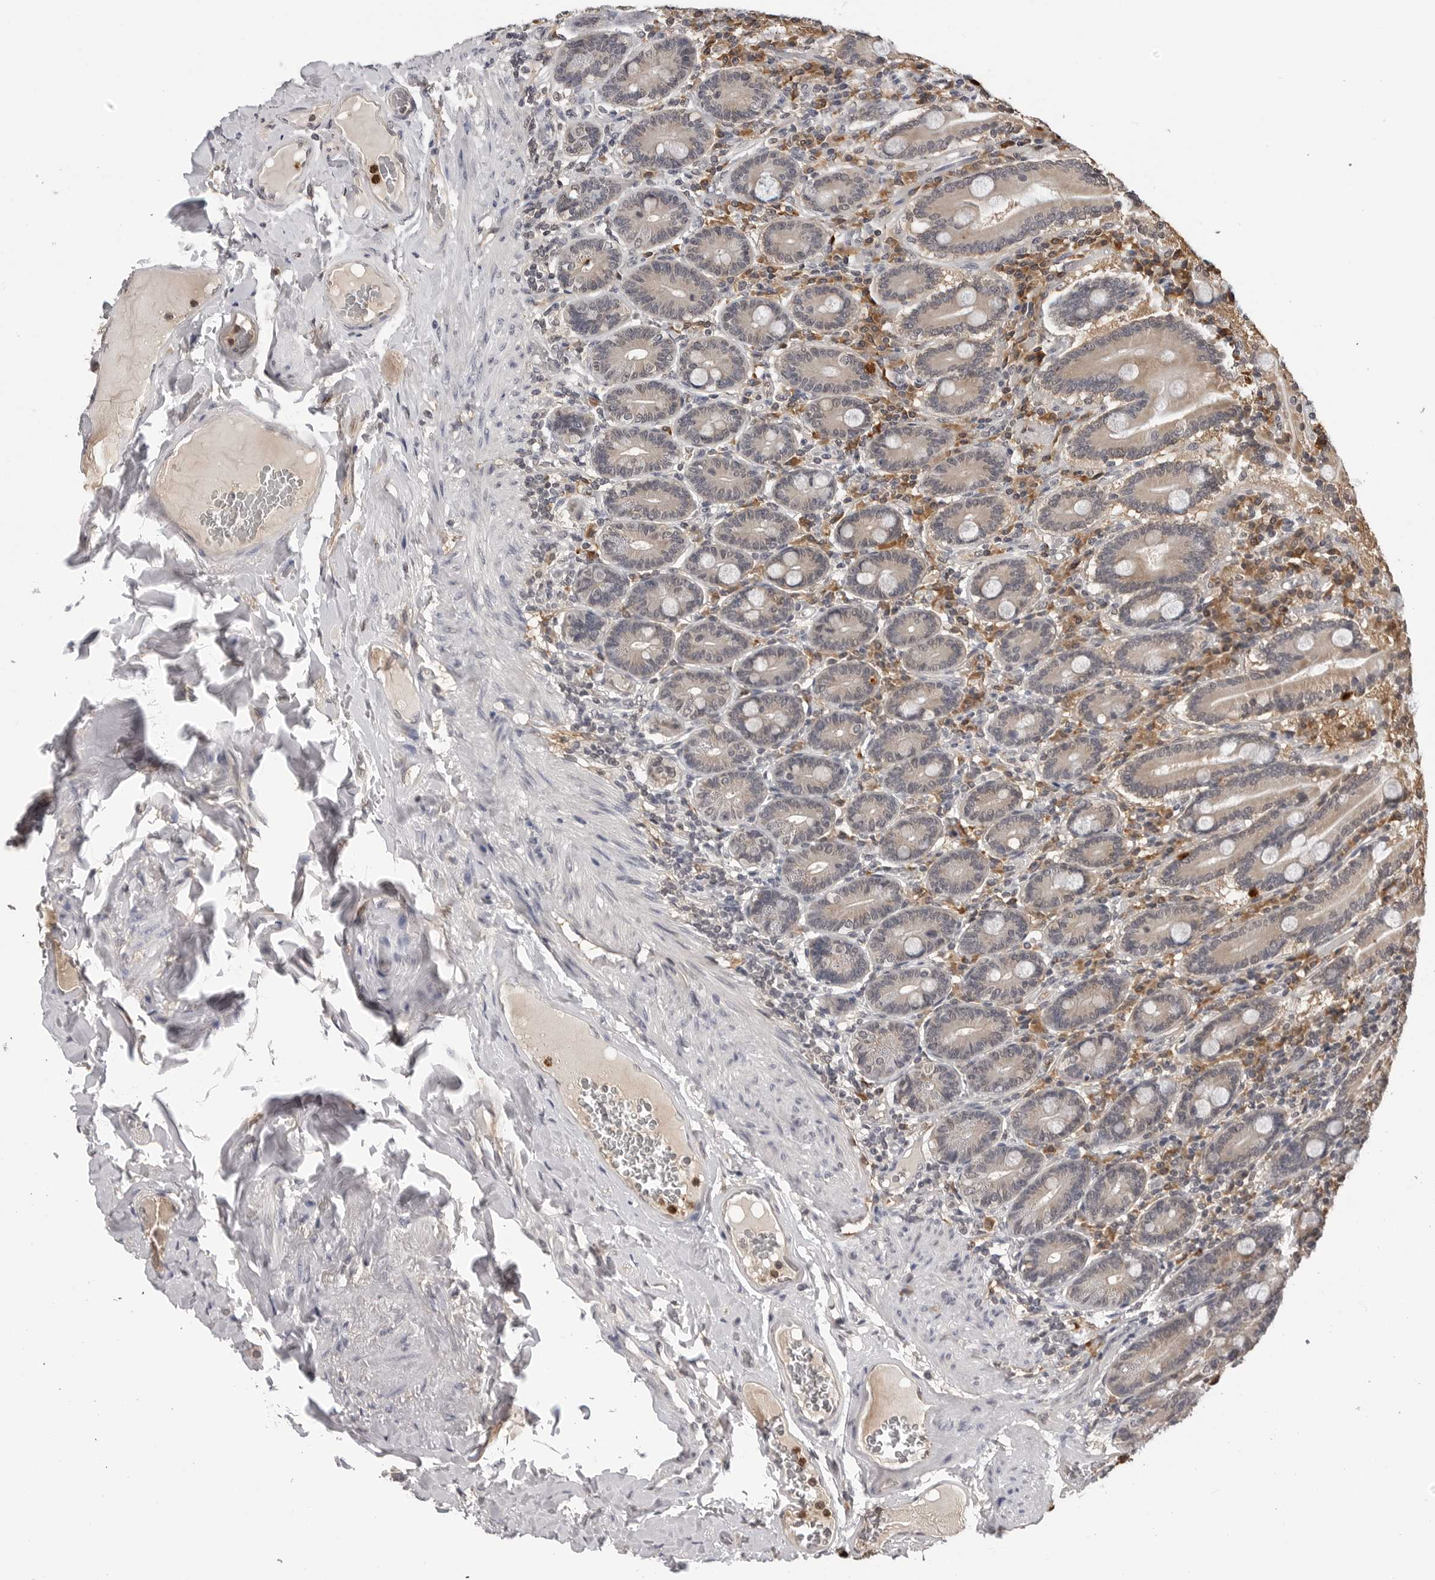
{"staining": {"intensity": "weak", "quantity": "25%-75%", "location": "cytoplasmic/membranous"}, "tissue": "duodenum", "cell_type": "Glandular cells", "image_type": "normal", "snomed": [{"axis": "morphology", "description": "Normal tissue, NOS"}, {"axis": "topography", "description": "Duodenum"}], "caption": "IHC staining of benign duodenum, which reveals low levels of weak cytoplasmic/membranous staining in approximately 25%-75% of glandular cells indicating weak cytoplasmic/membranous protein staining. The staining was performed using DAB (3,3'-diaminobenzidine) (brown) for protein detection and nuclei were counterstained in hematoxylin (blue).", "gene": "TRMT13", "patient": {"sex": "female", "age": 62}}